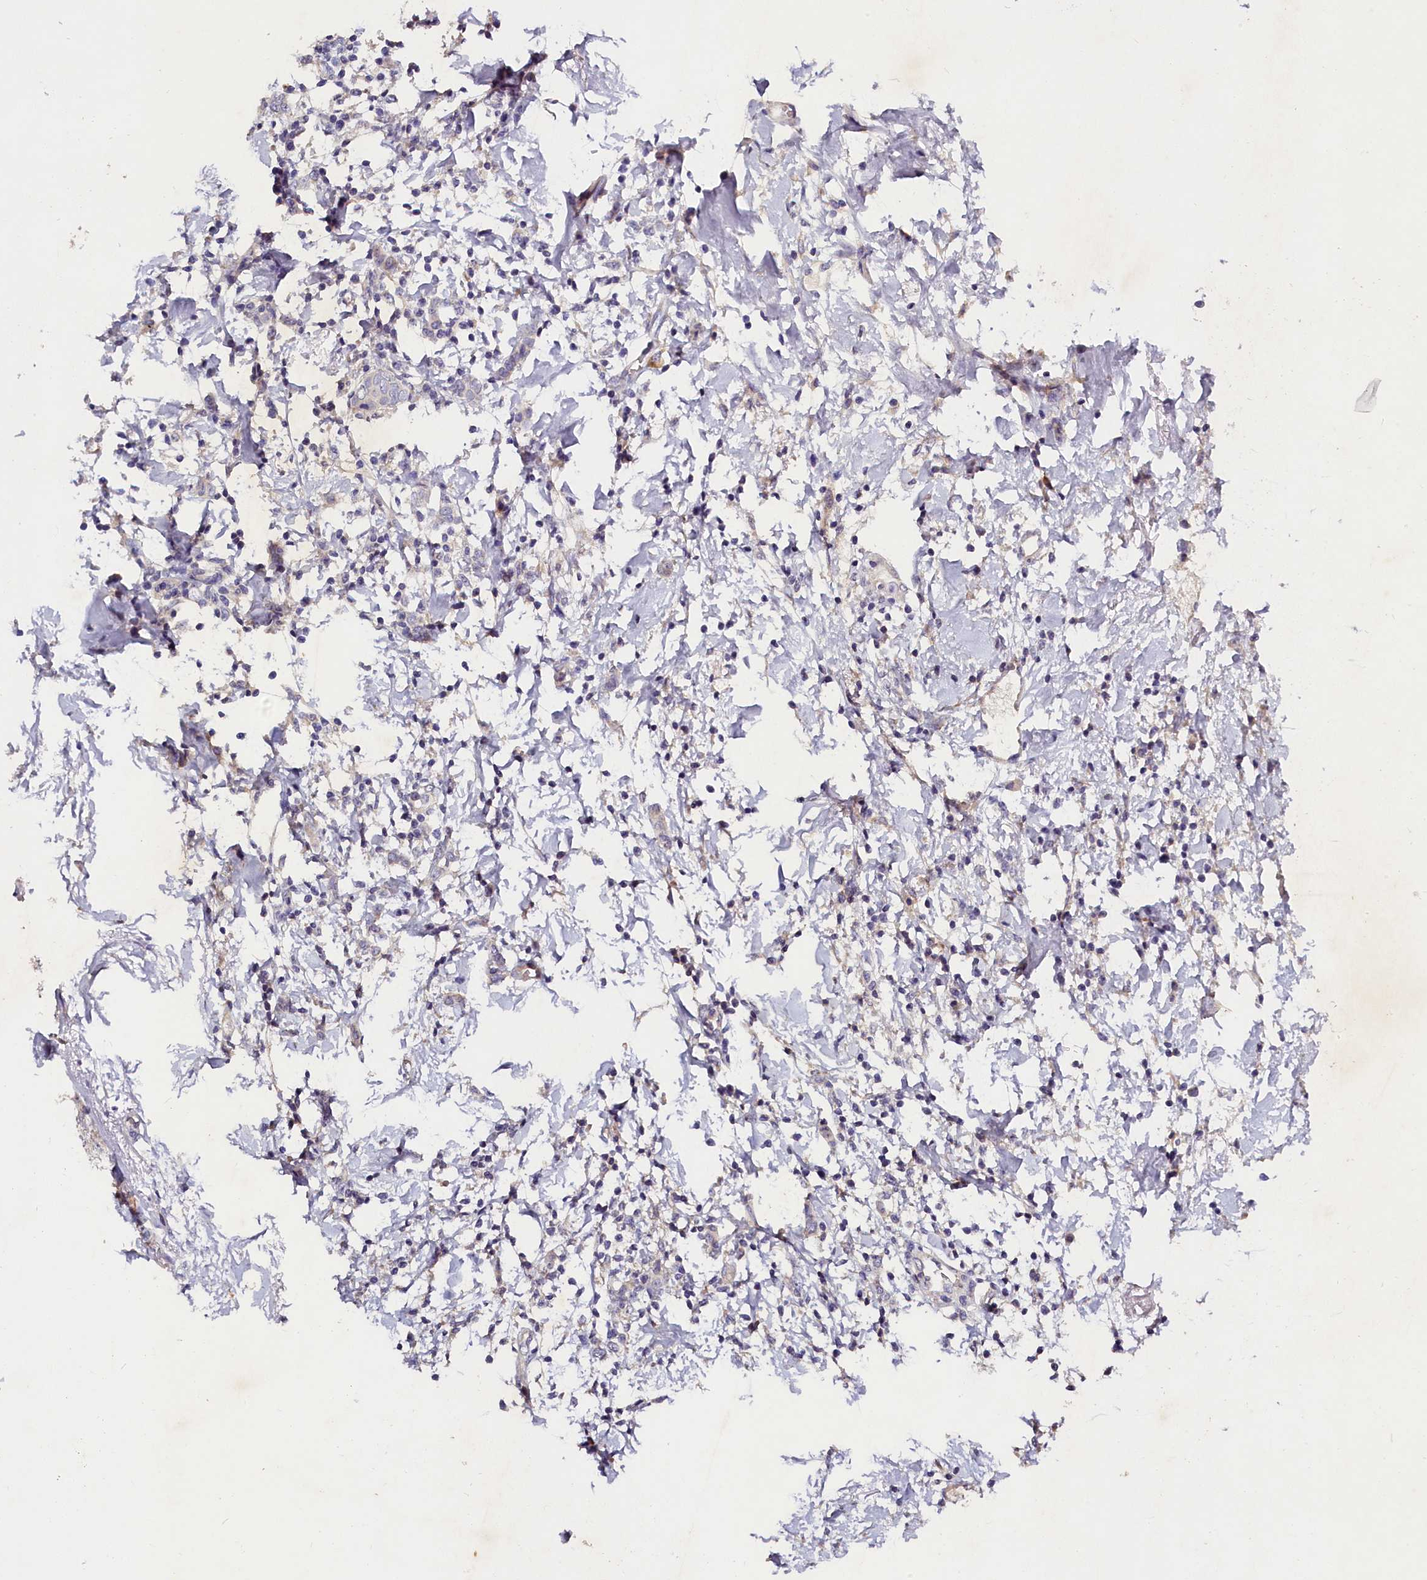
{"staining": {"intensity": "negative", "quantity": "none", "location": "none"}, "tissue": "breast cancer", "cell_type": "Tumor cells", "image_type": "cancer", "snomed": [{"axis": "morphology", "description": "Duct carcinoma"}, {"axis": "topography", "description": "Breast"}], "caption": "This photomicrograph is of breast intraductal carcinoma stained with immunohistochemistry to label a protein in brown with the nuclei are counter-stained blue. There is no positivity in tumor cells.", "gene": "ST7L", "patient": {"sex": "female", "age": 72}}